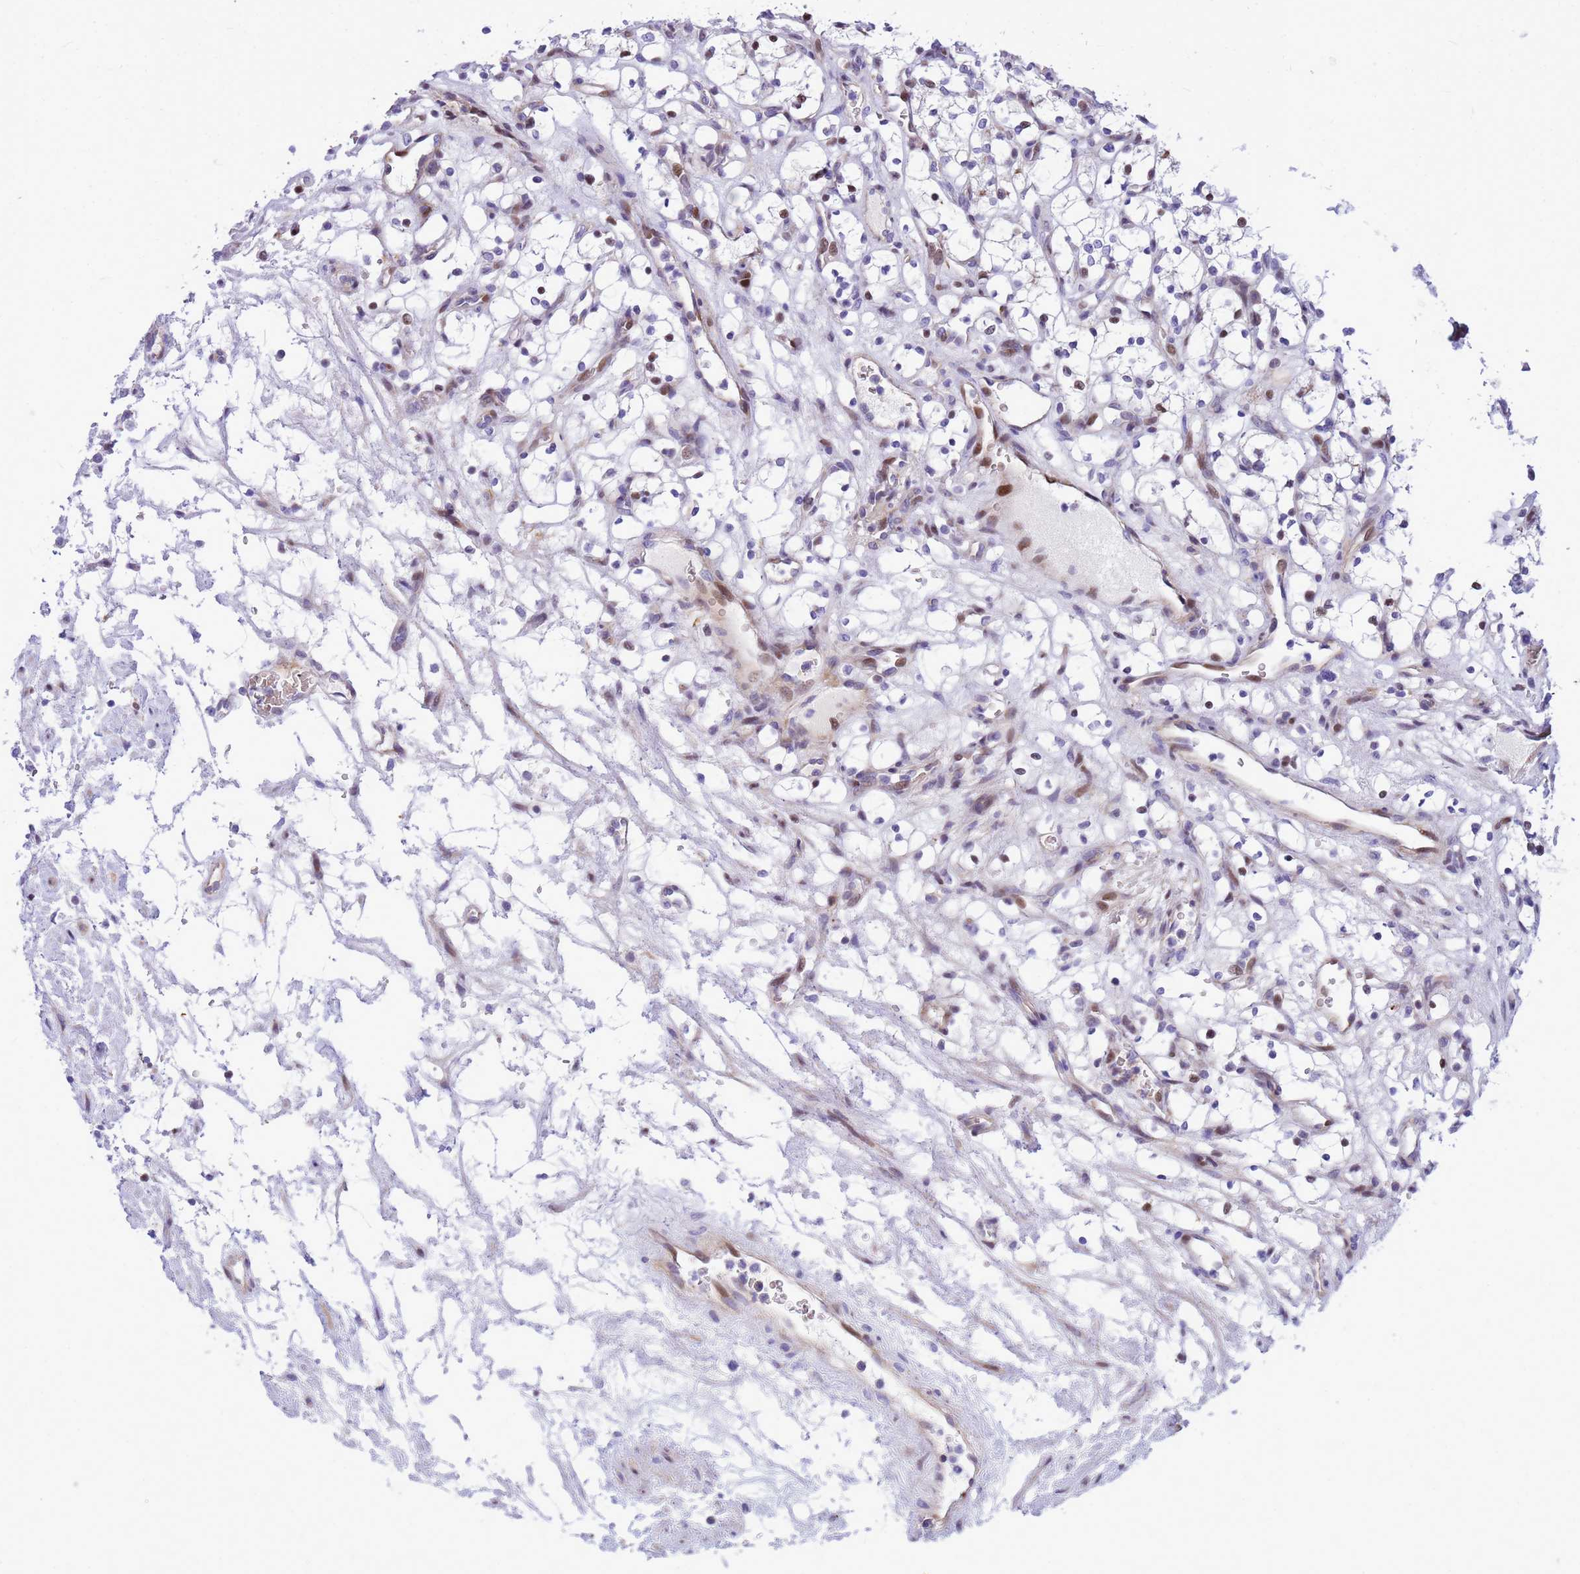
{"staining": {"intensity": "negative", "quantity": "none", "location": "none"}, "tissue": "renal cancer", "cell_type": "Tumor cells", "image_type": "cancer", "snomed": [{"axis": "morphology", "description": "Adenocarcinoma, NOS"}, {"axis": "topography", "description": "Kidney"}], "caption": "This is a image of IHC staining of adenocarcinoma (renal), which shows no positivity in tumor cells. (Stains: DAB IHC with hematoxylin counter stain, Microscopy: brightfield microscopy at high magnification).", "gene": "ADAMTS7", "patient": {"sex": "female", "age": 69}}